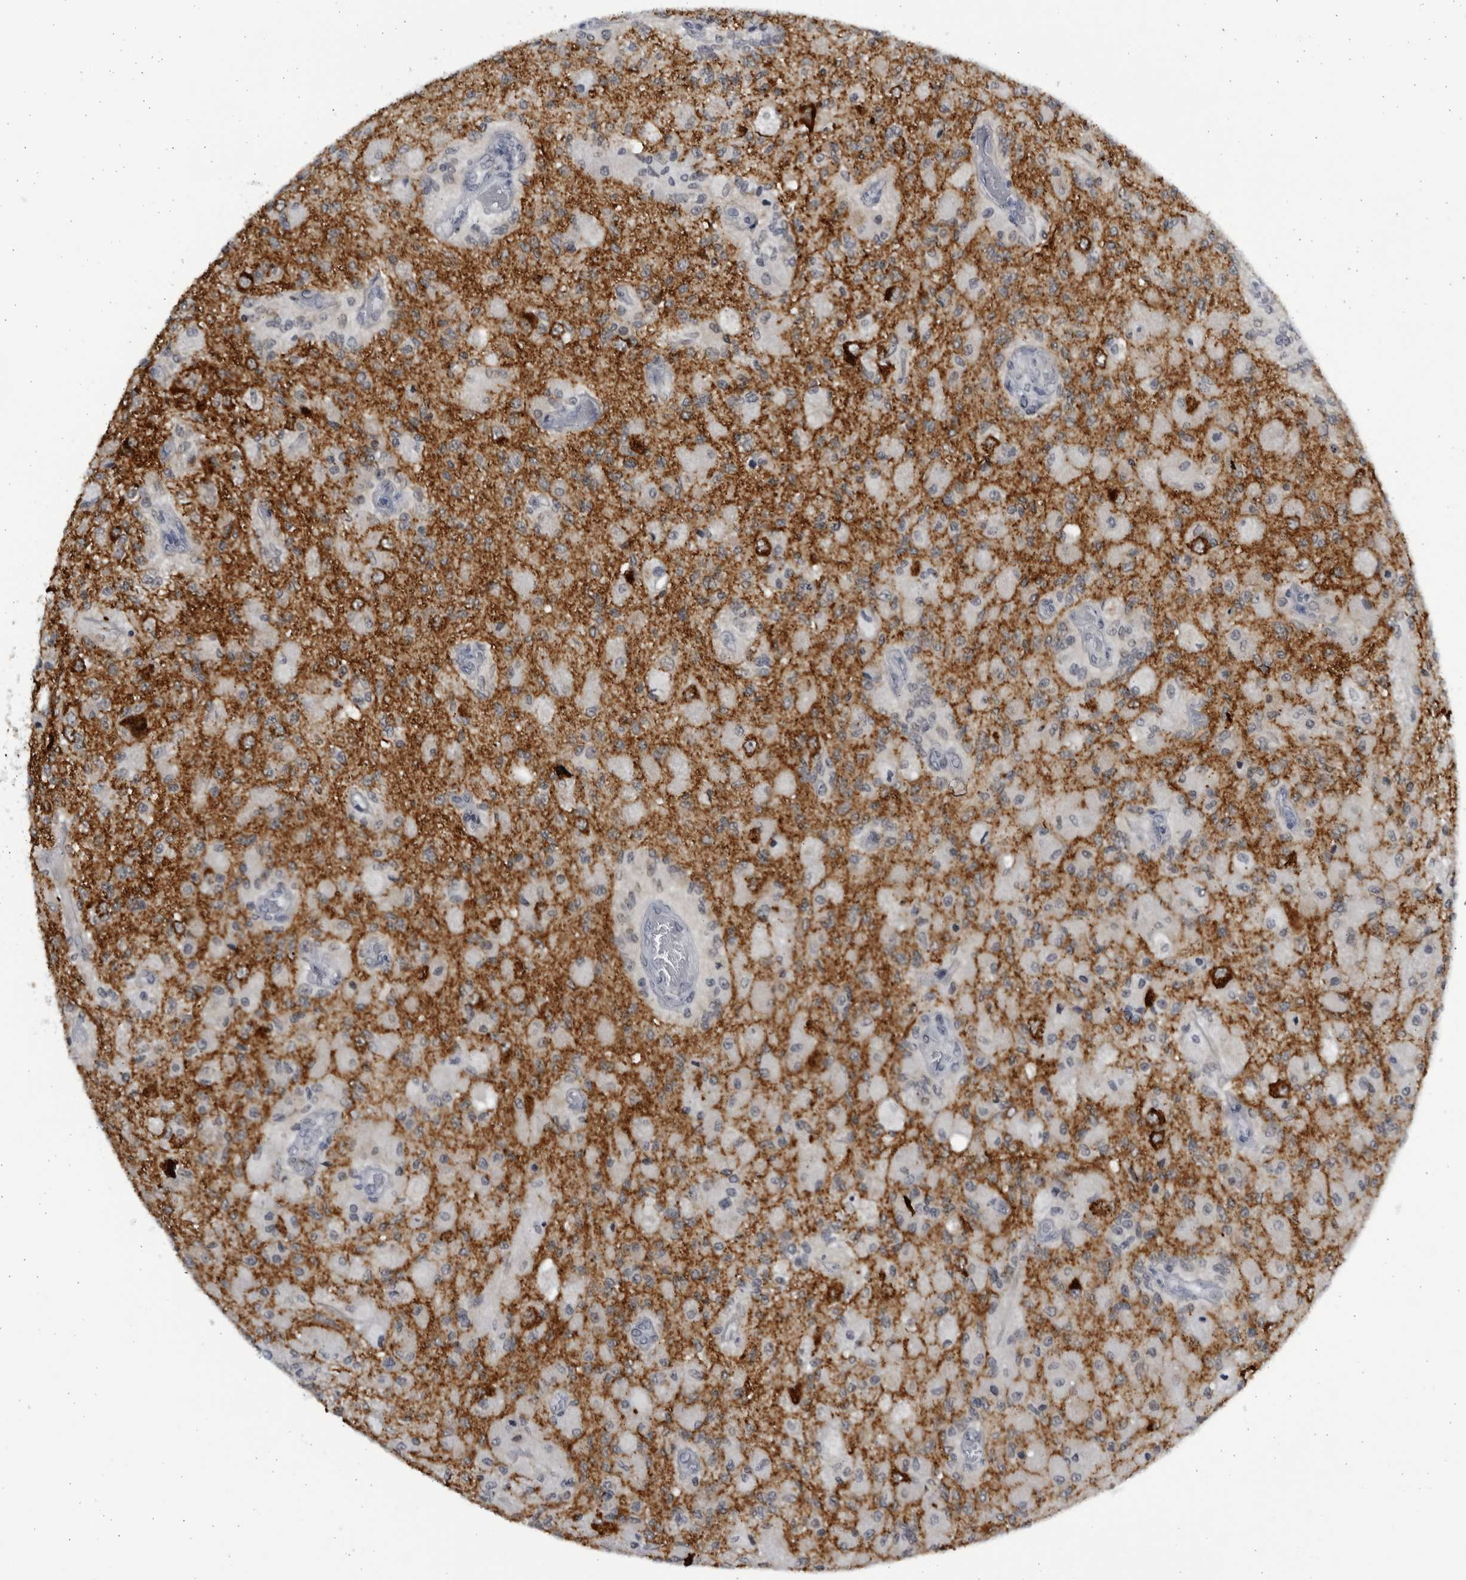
{"staining": {"intensity": "moderate", "quantity": "<25%", "location": "cytoplasmic/membranous"}, "tissue": "glioma", "cell_type": "Tumor cells", "image_type": "cancer", "snomed": [{"axis": "morphology", "description": "Normal tissue, NOS"}, {"axis": "morphology", "description": "Glioma, malignant, High grade"}, {"axis": "topography", "description": "Cerebral cortex"}], "caption": "Glioma stained for a protein (brown) exhibits moderate cytoplasmic/membranous positive staining in approximately <25% of tumor cells.", "gene": "SLC25A22", "patient": {"sex": "male", "age": 77}}